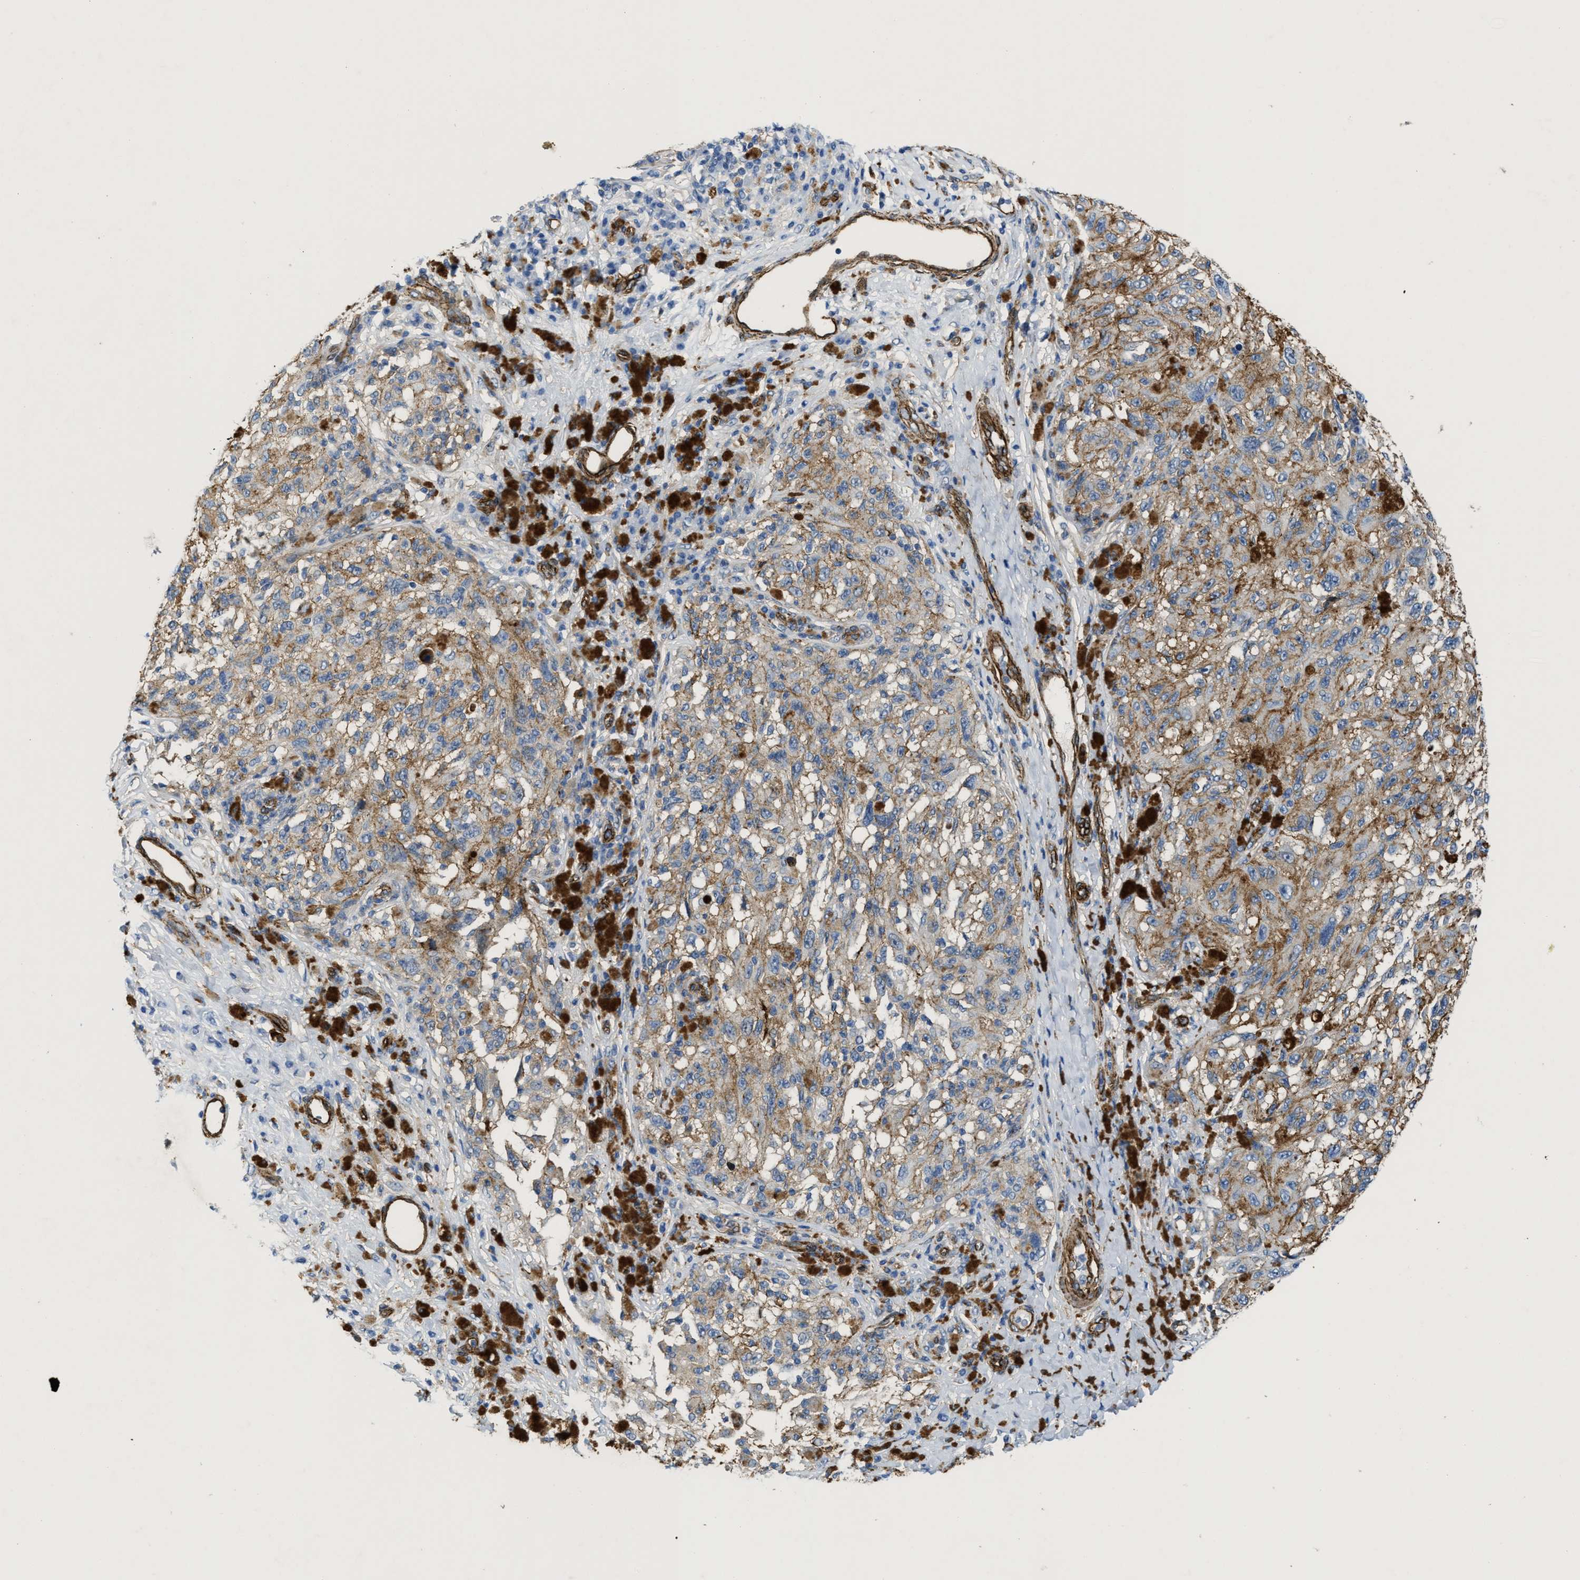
{"staining": {"intensity": "weak", "quantity": ">75%", "location": "cytoplasmic/membranous"}, "tissue": "melanoma", "cell_type": "Tumor cells", "image_type": "cancer", "snomed": [{"axis": "morphology", "description": "Malignant melanoma, NOS"}, {"axis": "topography", "description": "Skin"}], "caption": "Immunohistochemistry (DAB (3,3'-diaminobenzidine)) staining of malignant melanoma reveals weak cytoplasmic/membranous protein positivity in approximately >75% of tumor cells.", "gene": "NAB1", "patient": {"sex": "female", "age": 73}}